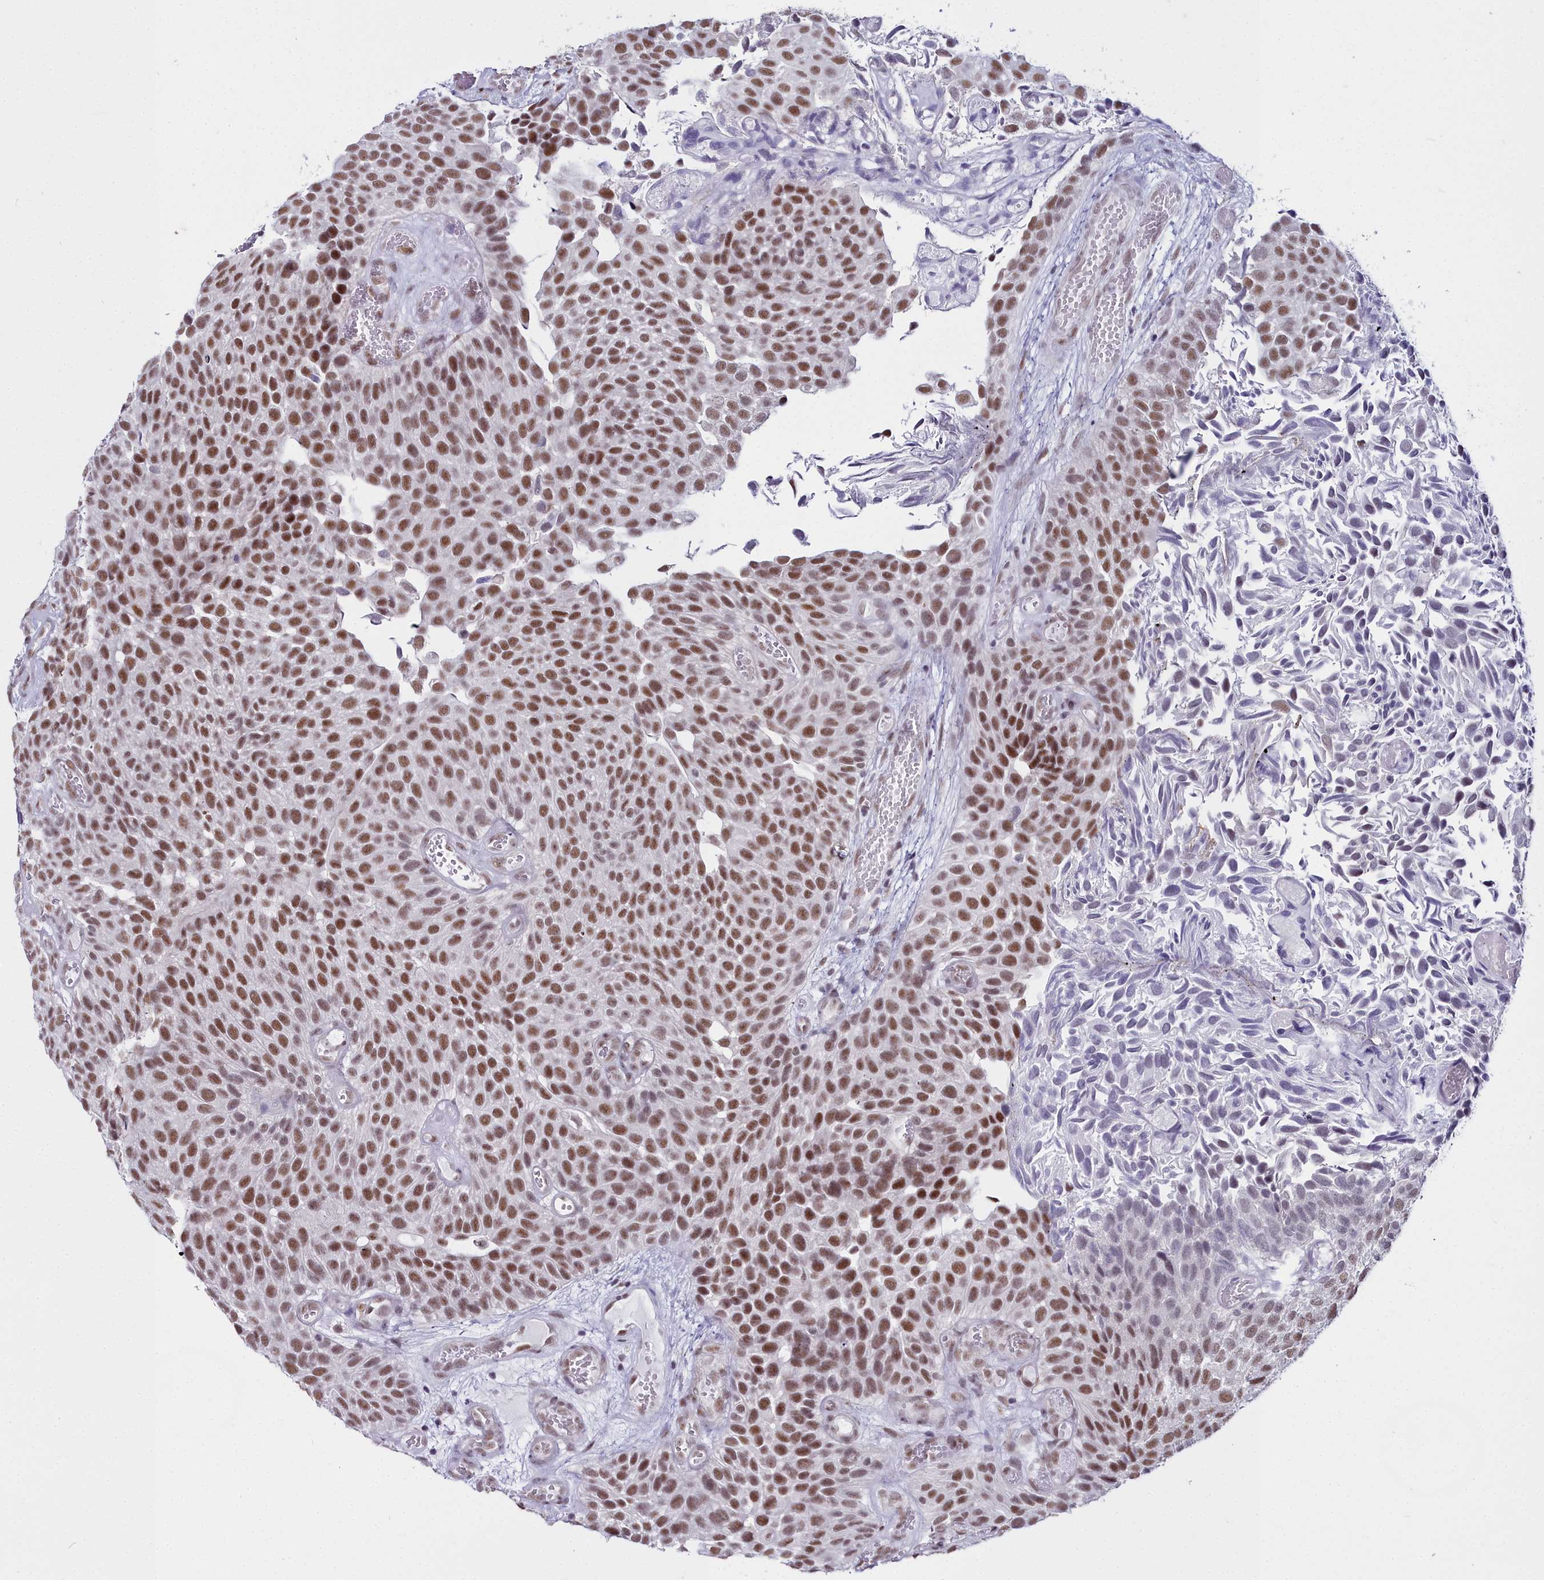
{"staining": {"intensity": "moderate", "quantity": ">75%", "location": "nuclear"}, "tissue": "urothelial cancer", "cell_type": "Tumor cells", "image_type": "cancer", "snomed": [{"axis": "morphology", "description": "Urothelial carcinoma, Low grade"}, {"axis": "topography", "description": "Urinary bladder"}], "caption": "Approximately >75% of tumor cells in urothelial cancer exhibit moderate nuclear protein positivity as visualized by brown immunohistochemical staining.", "gene": "RBM12", "patient": {"sex": "male", "age": 89}}